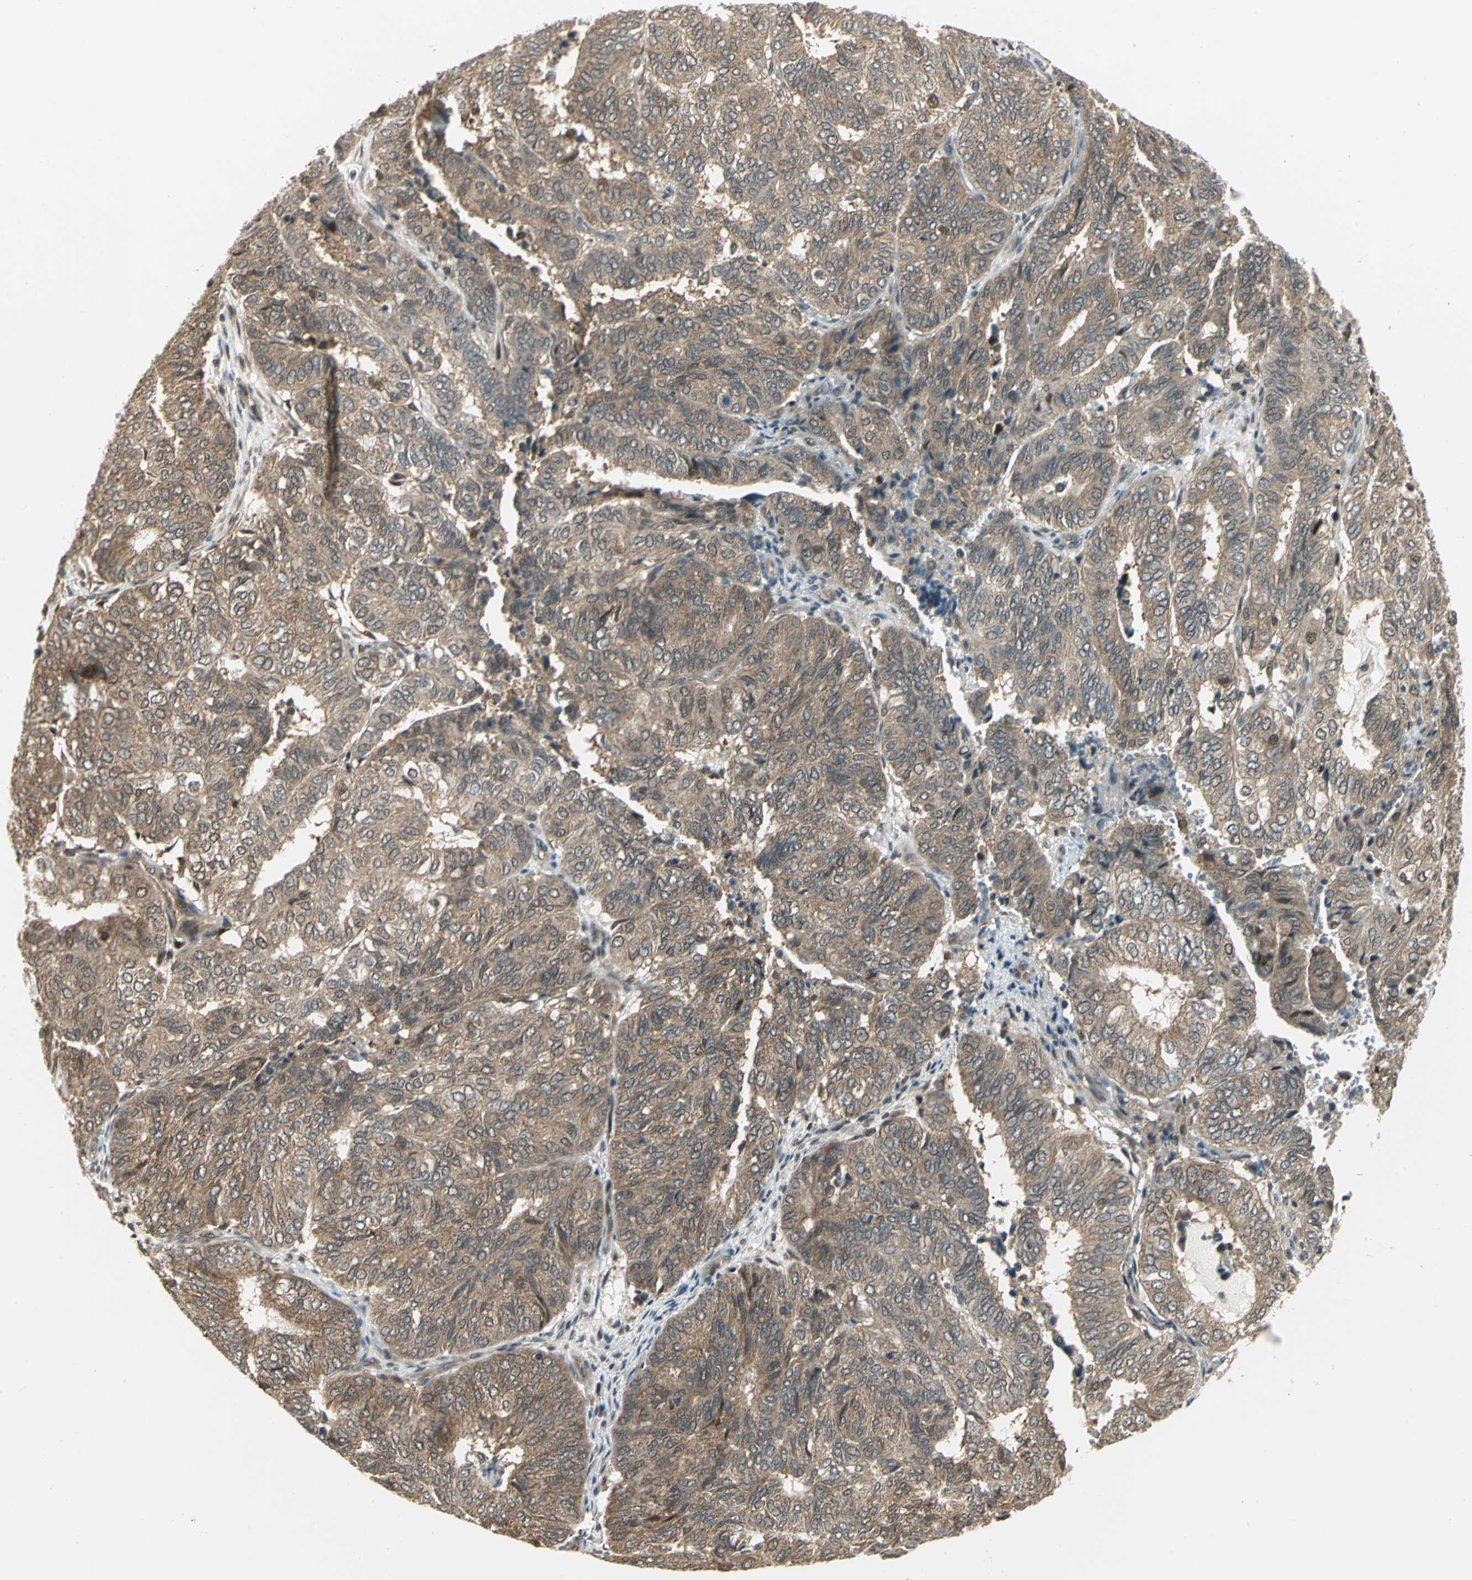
{"staining": {"intensity": "moderate", "quantity": ">75%", "location": "cytoplasmic/membranous"}, "tissue": "endometrial cancer", "cell_type": "Tumor cells", "image_type": "cancer", "snomed": [{"axis": "morphology", "description": "Adenocarcinoma, NOS"}, {"axis": "topography", "description": "Uterus"}], "caption": "Immunohistochemical staining of human endometrial cancer (adenocarcinoma) shows medium levels of moderate cytoplasmic/membranous protein positivity in approximately >75% of tumor cells. (Stains: DAB in brown, nuclei in blue, Microscopy: brightfield microscopy at high magnification).", "gene": "PSMC4", "patient": {"sex": "female", "age": 60}}